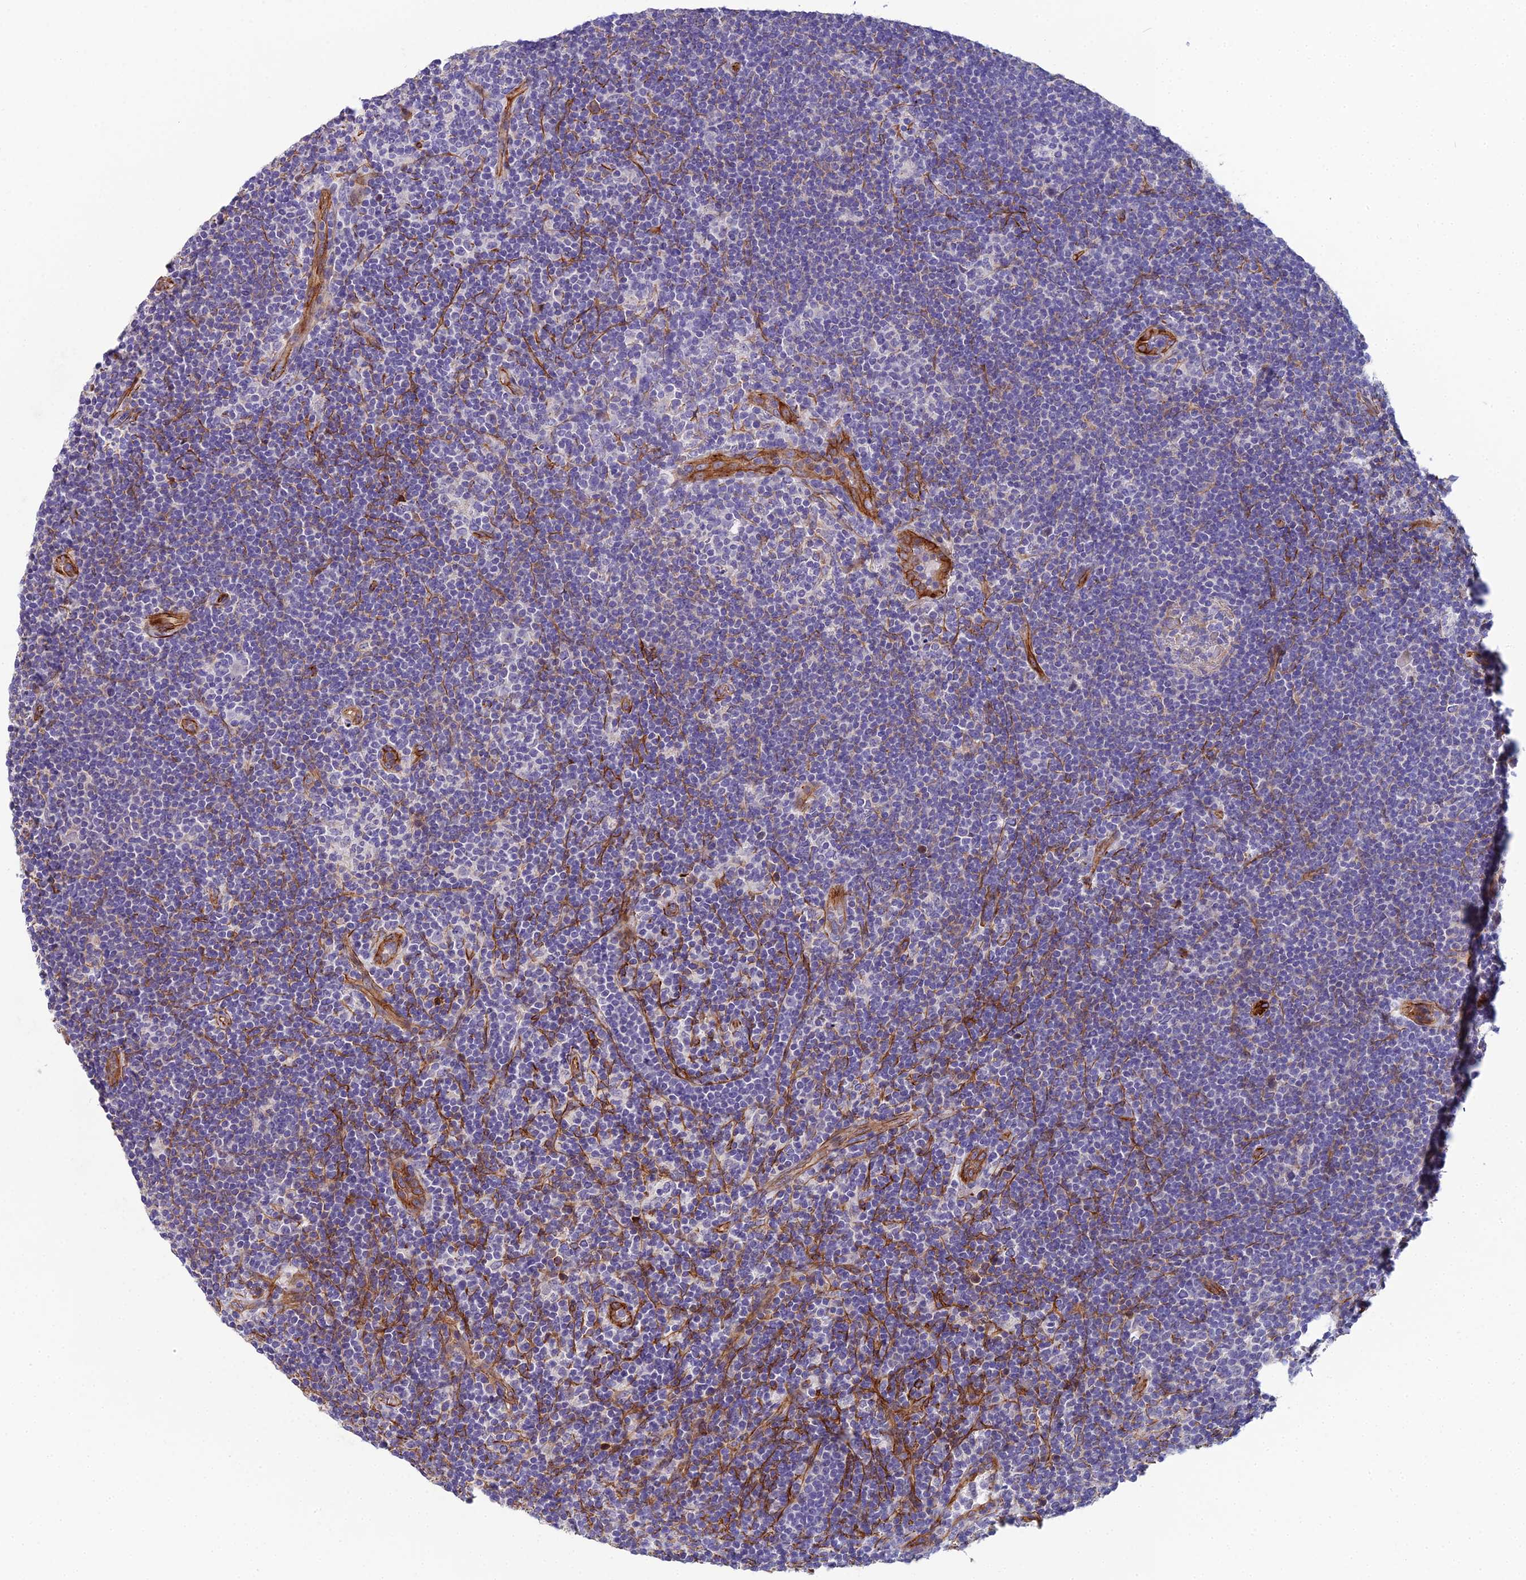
{"staining": {"intensity": "negative", "quantity": "none", "location": "none"}, "tissue": "lymphoma", "cell_type": "Tumor cells", "image_type": "cancer", "snomed": [{"axis": "morphology", "description": "Hodgkin's disease, NOS"}, {"axis": "topography", "description": "Lymph node"}], "caption": "Hodgkin's disease was stained to show a protein in brown. There is no significant positivity in tumor cells.", "gene": "CFAP47", "patient": {"sex": "female", "age": 57}}